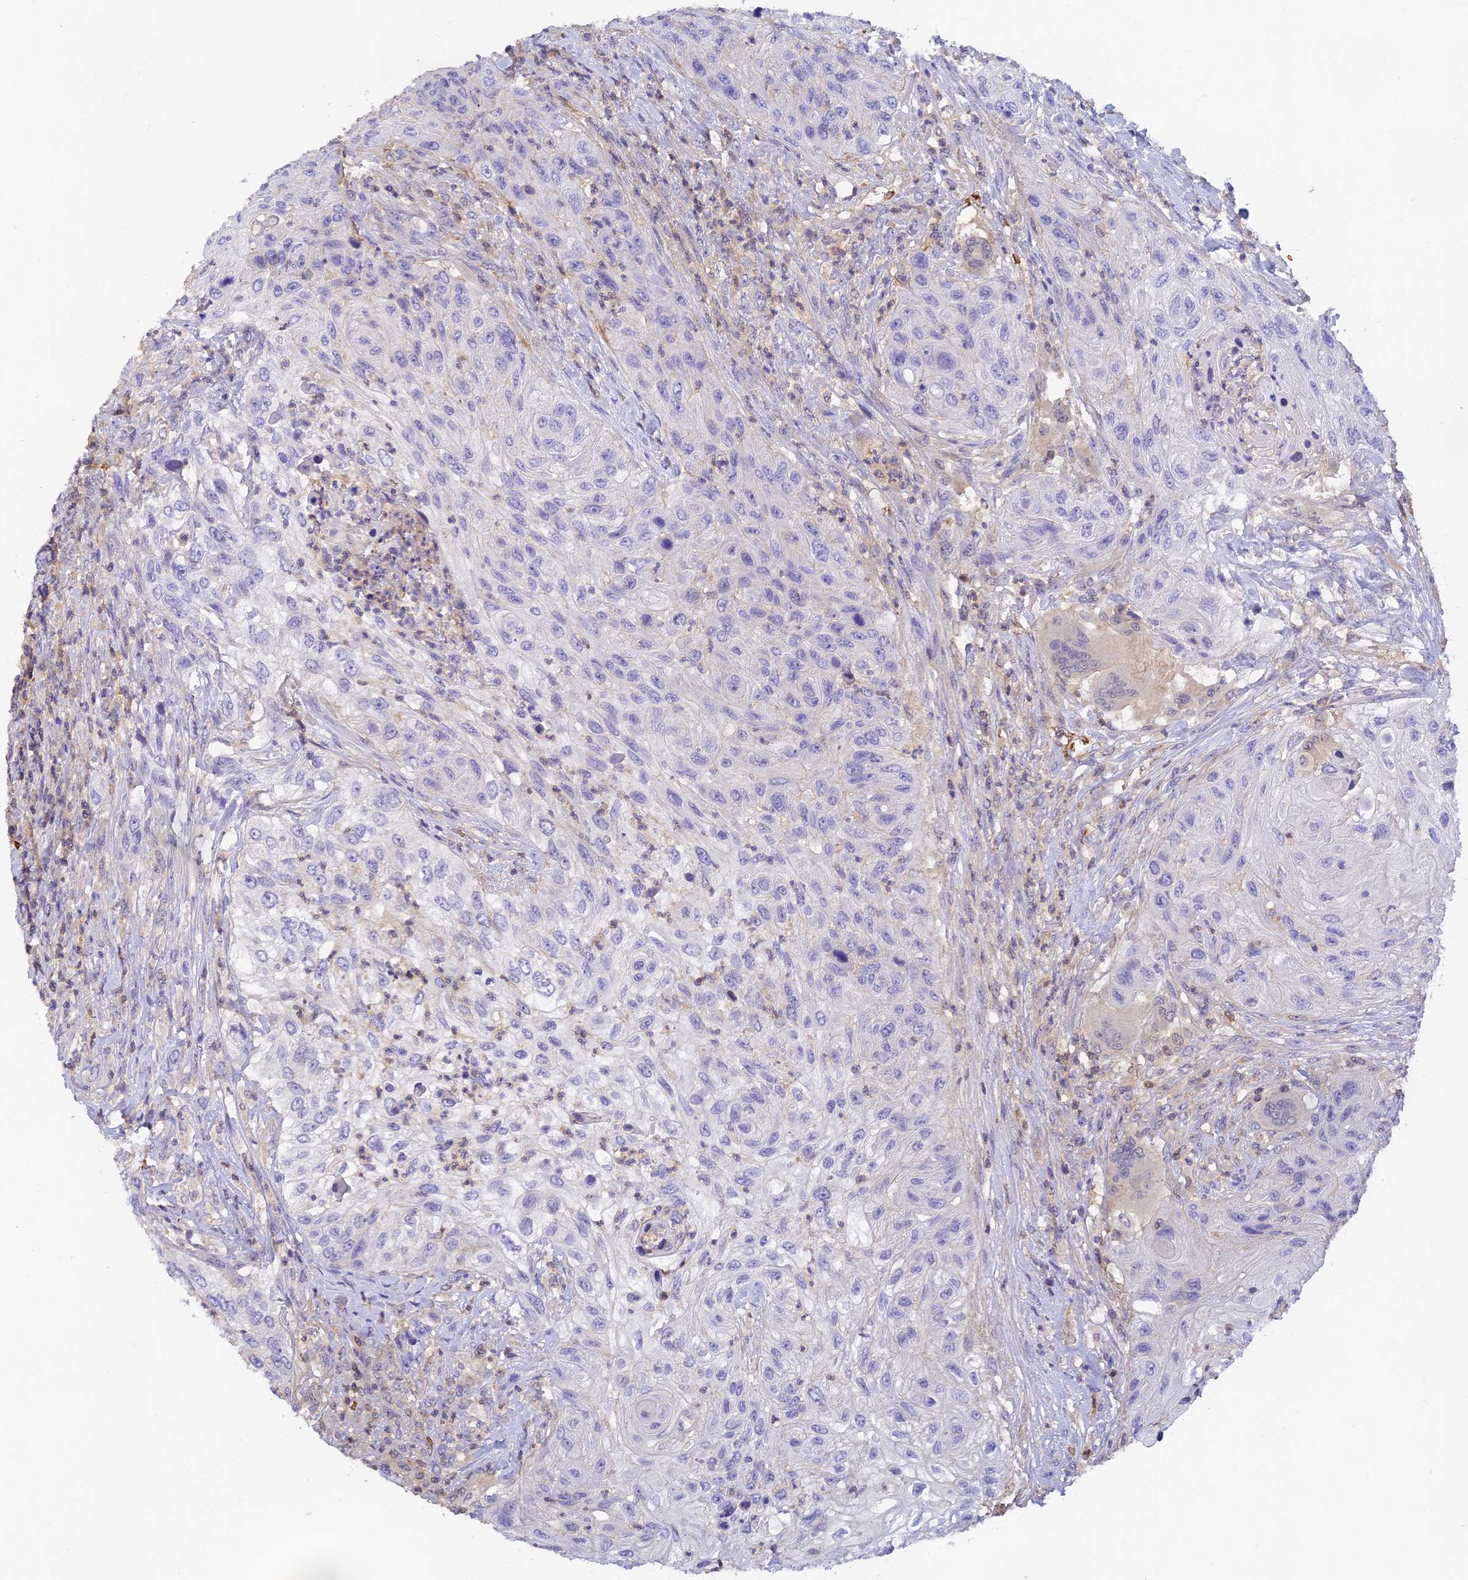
{"staining": {"intensity": "negative", "quantity": "none", "location": "none"}, "tissue": "urothelial cancer", "cell_type": "Tumor cells", "image_type": "cancer", "snomed": [{"axis": "morphology", "description": "Urothelial carcinoma, High grade"}, {"axis": "topography", "description": "Urinary bladder"}], "caption": "DAB (3,3'-diaminobenzidine) immunohistochemical staining of human urothelial cancer demonstrates no significant positivity in tumor cells.", "gene": "HDHD2", "patient": {"sex": "female", "age": 60}}